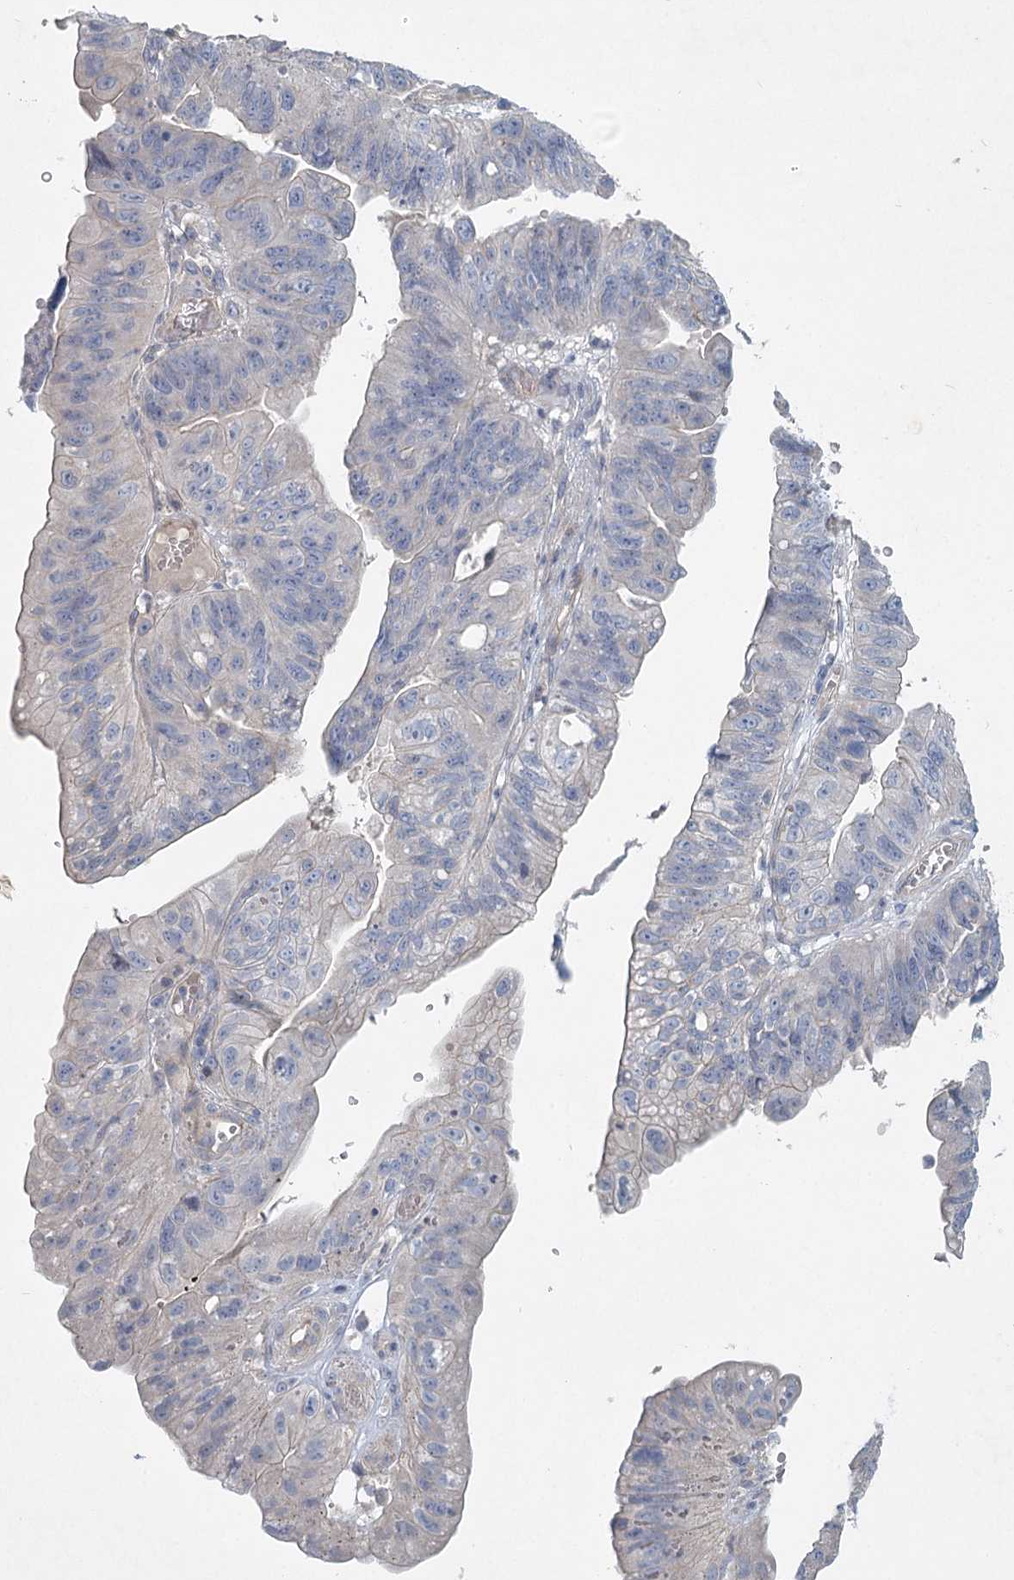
{"staining": {"intensity": "negative", "quantity": "none", "location": "none"}, "tissue": "stomach cancer", "cell_type": "Tumor cells", "image_type": "cancer", "snomed": [{"axis": "morphology", "description": "Adenocarcinoma, NOS"}, {"axis": "topography", "description": "Stomach"}], "caption": "Immunohistochemical staining of human stomach adenocarcinoma reveals no significant expression in tumor cells.", "gene": "DNMBP", "patient": {"sex": "male", "age": 59}}